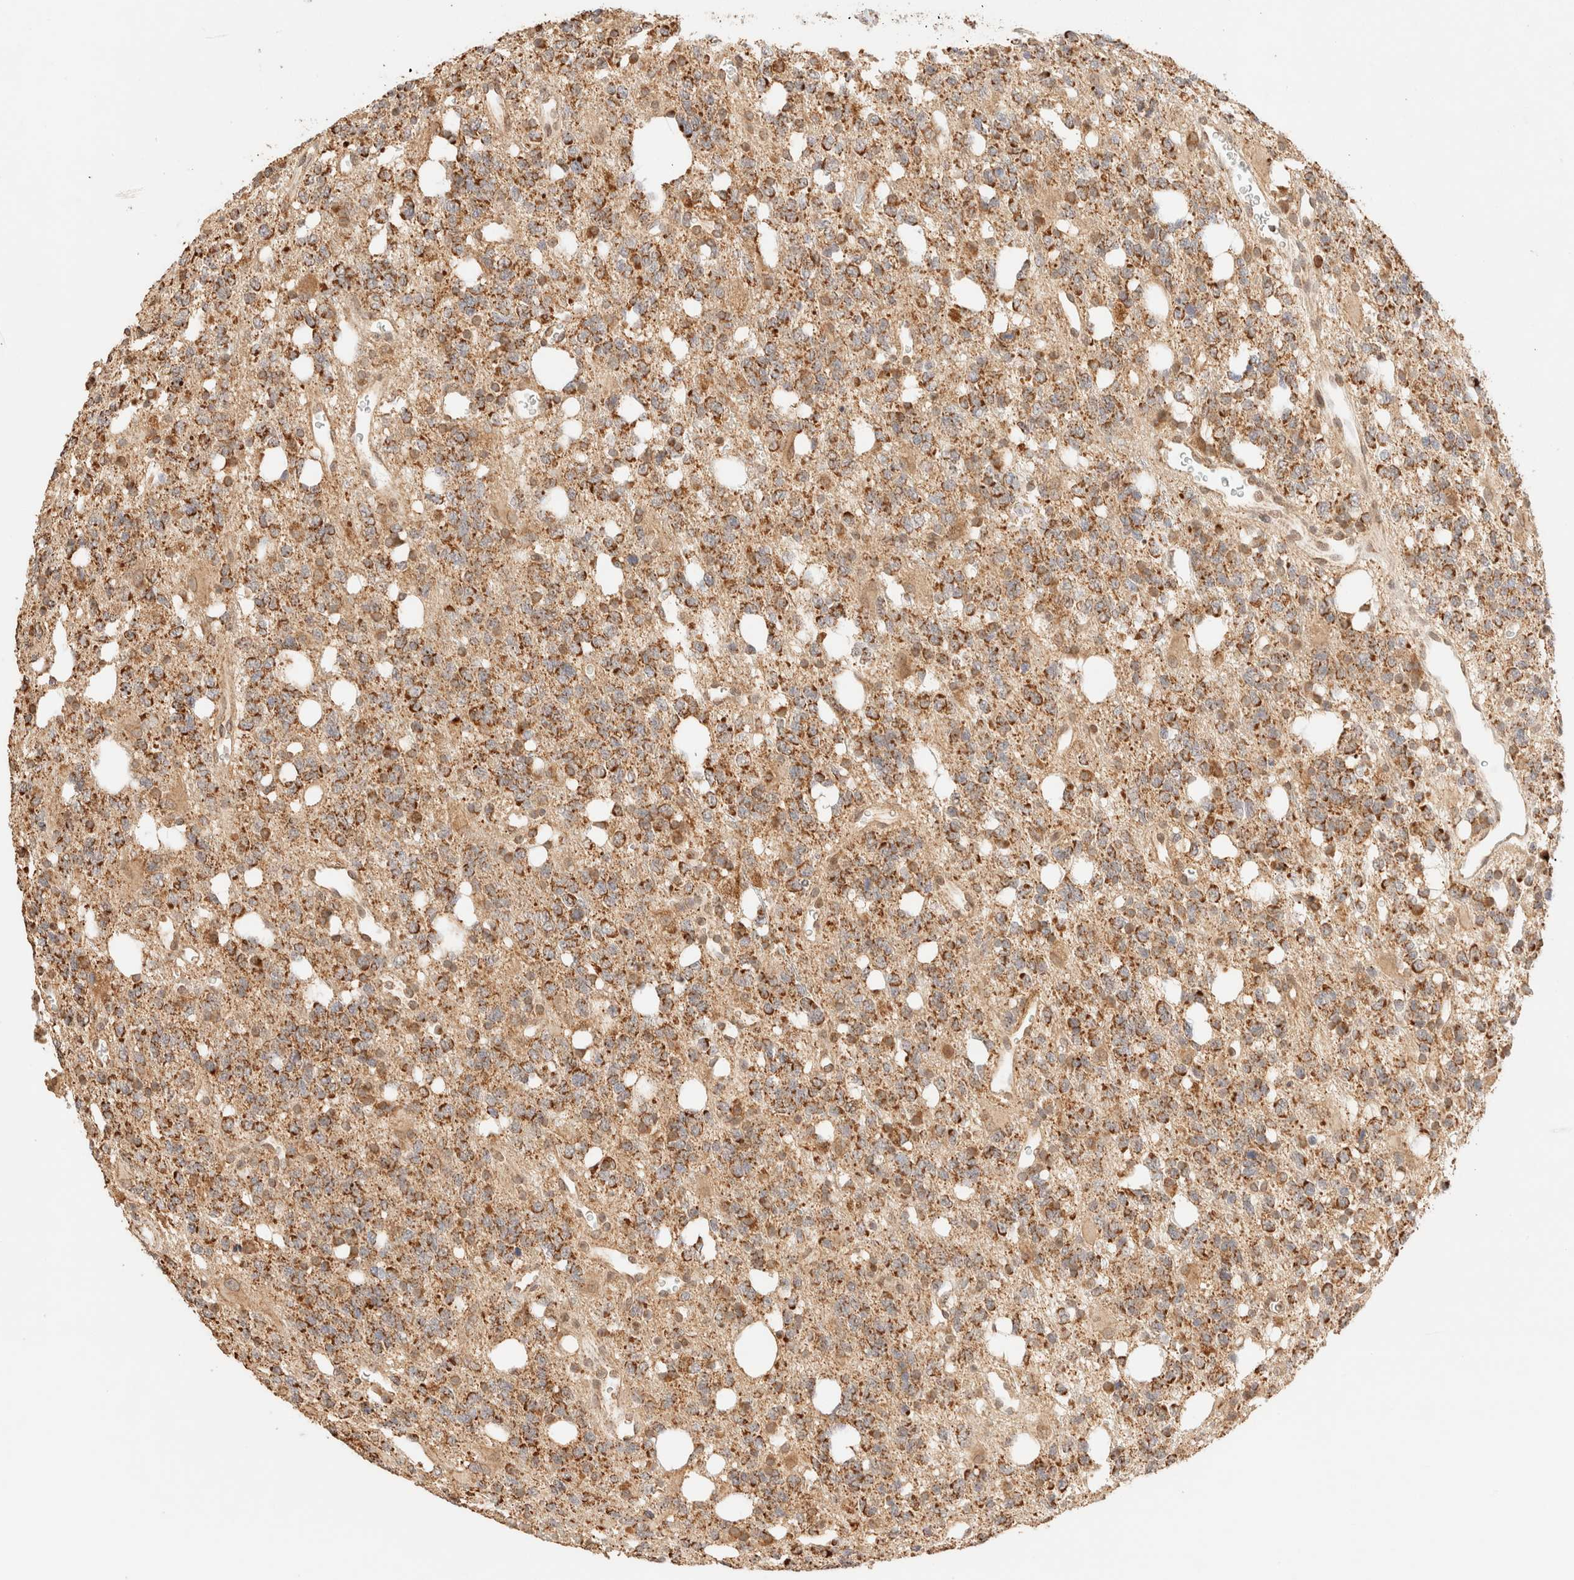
{"staining": {"intensity": "moderate", "quantity": ">75%", "location": "cytoplasmic/membranous"}, "tissue": "glioma", "cell_type": "Tumor cells", "image_type": "cancer", "snomed": [{"axis": "morphology", "description": "Glioma, malignant, High grade"}, {"axis": "topography", "description": "Brain"}], "caption": "This is an image of IHC staining of high-grade glioma (malignant), which shows moderate expression in the cytoplasmic/membranous of tumor cells.", "gene": "TACO1", "patient": {"sex": "female", "age": 62}}